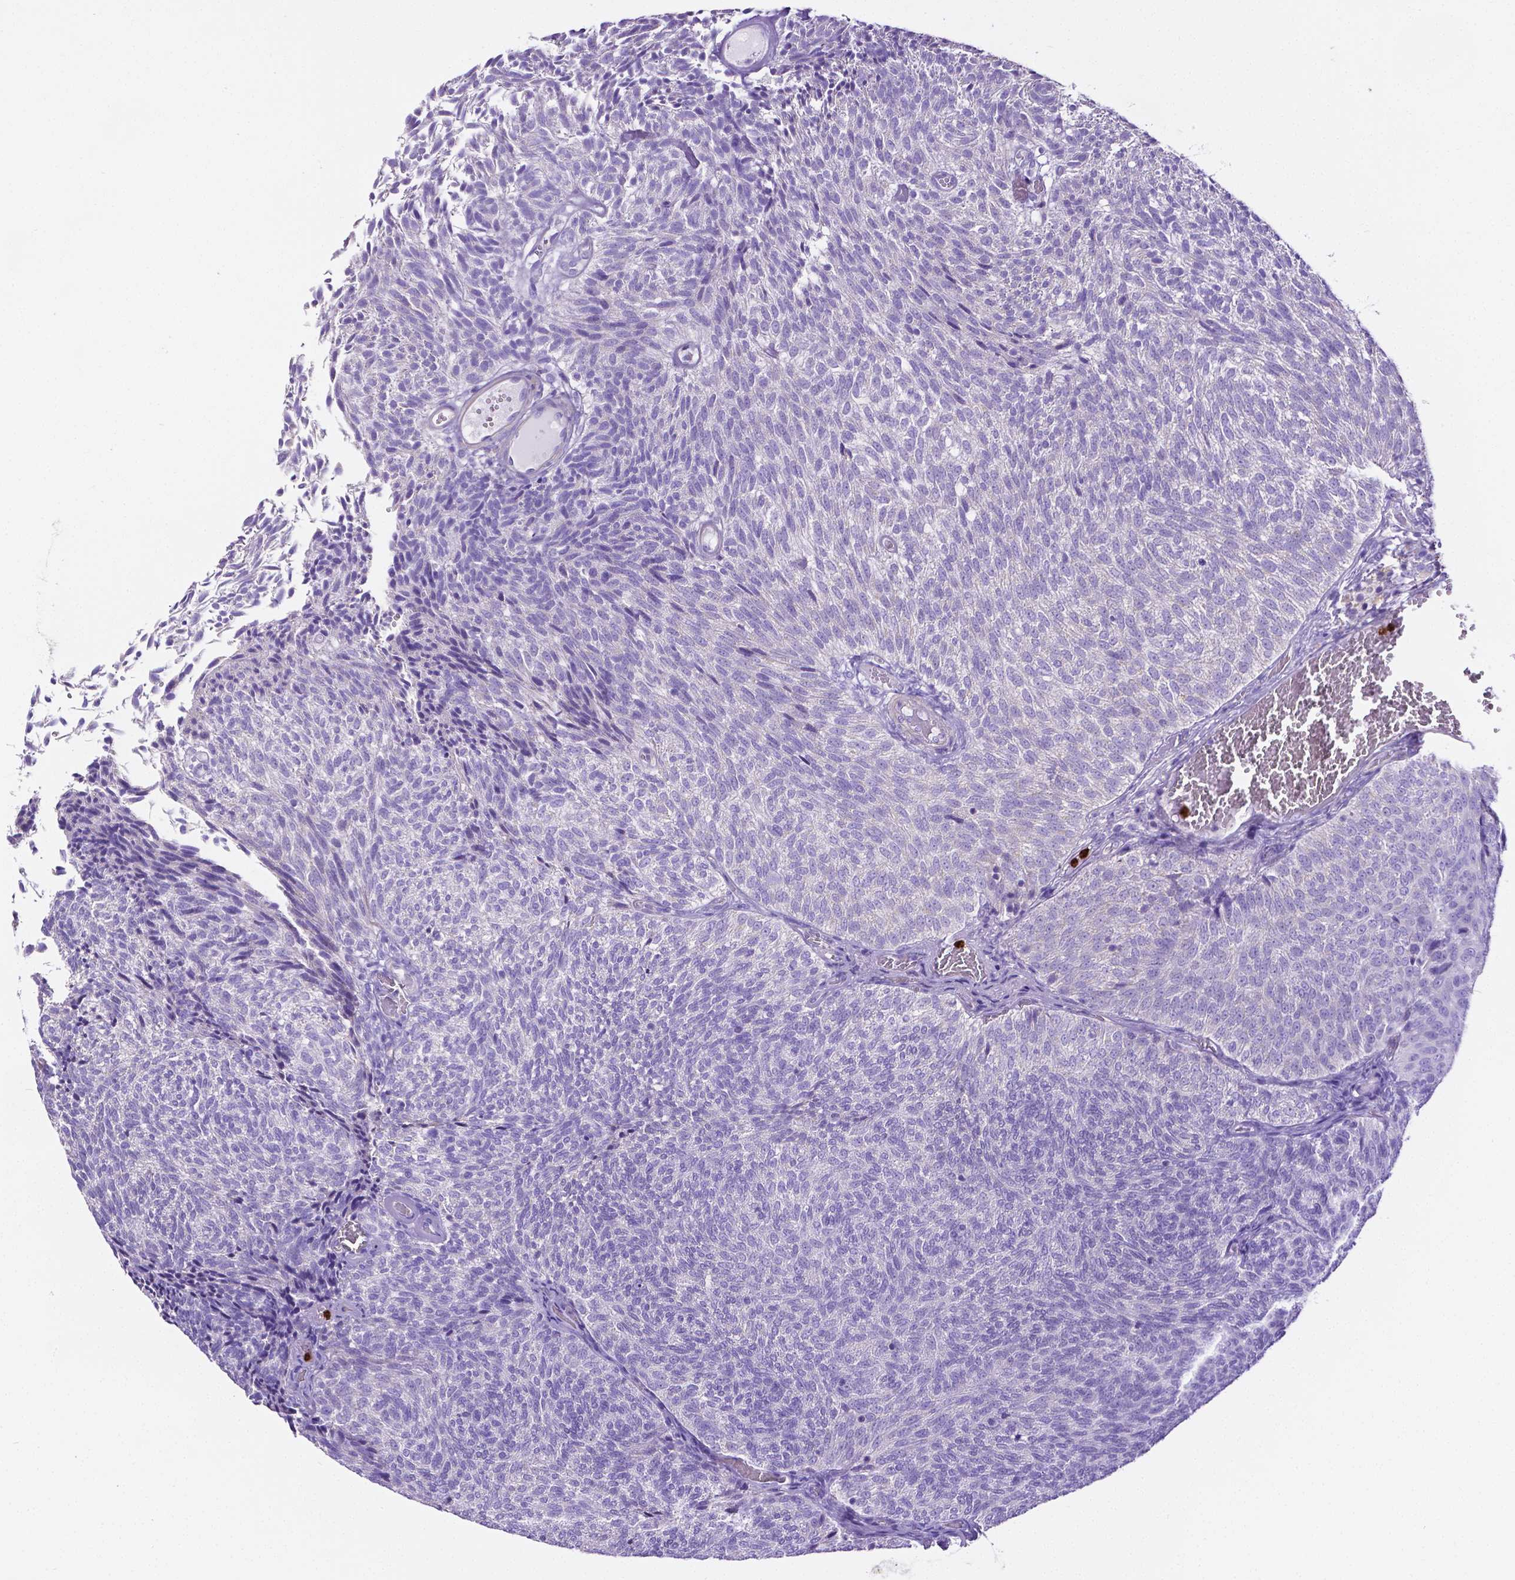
{"staining": {"intensity": "negative", "quantity": "none", "location": "none"}, "tissue": "urothelial cancer", "cell_type": "Tumor cells", "image_type": "cancer", "snomed": [{"axis": "morphology", "description": "Urothelial carcinoma, Low grade"}, {"axis": "topography", "description": "Urinary bladder"}], "caption": "The histopathology image demonstrates no staining of tumor cells in urothelial carcinoma (low-grade). The staining was performed using DAB (3,3'-diaminobenzidine) to visualize the protein expression in brown, while the nuclei were stained in blue with hematoxylin (Magnification: 20x).", "gene": "MMP9", "patient": {"sex": "male", "age": 77}}